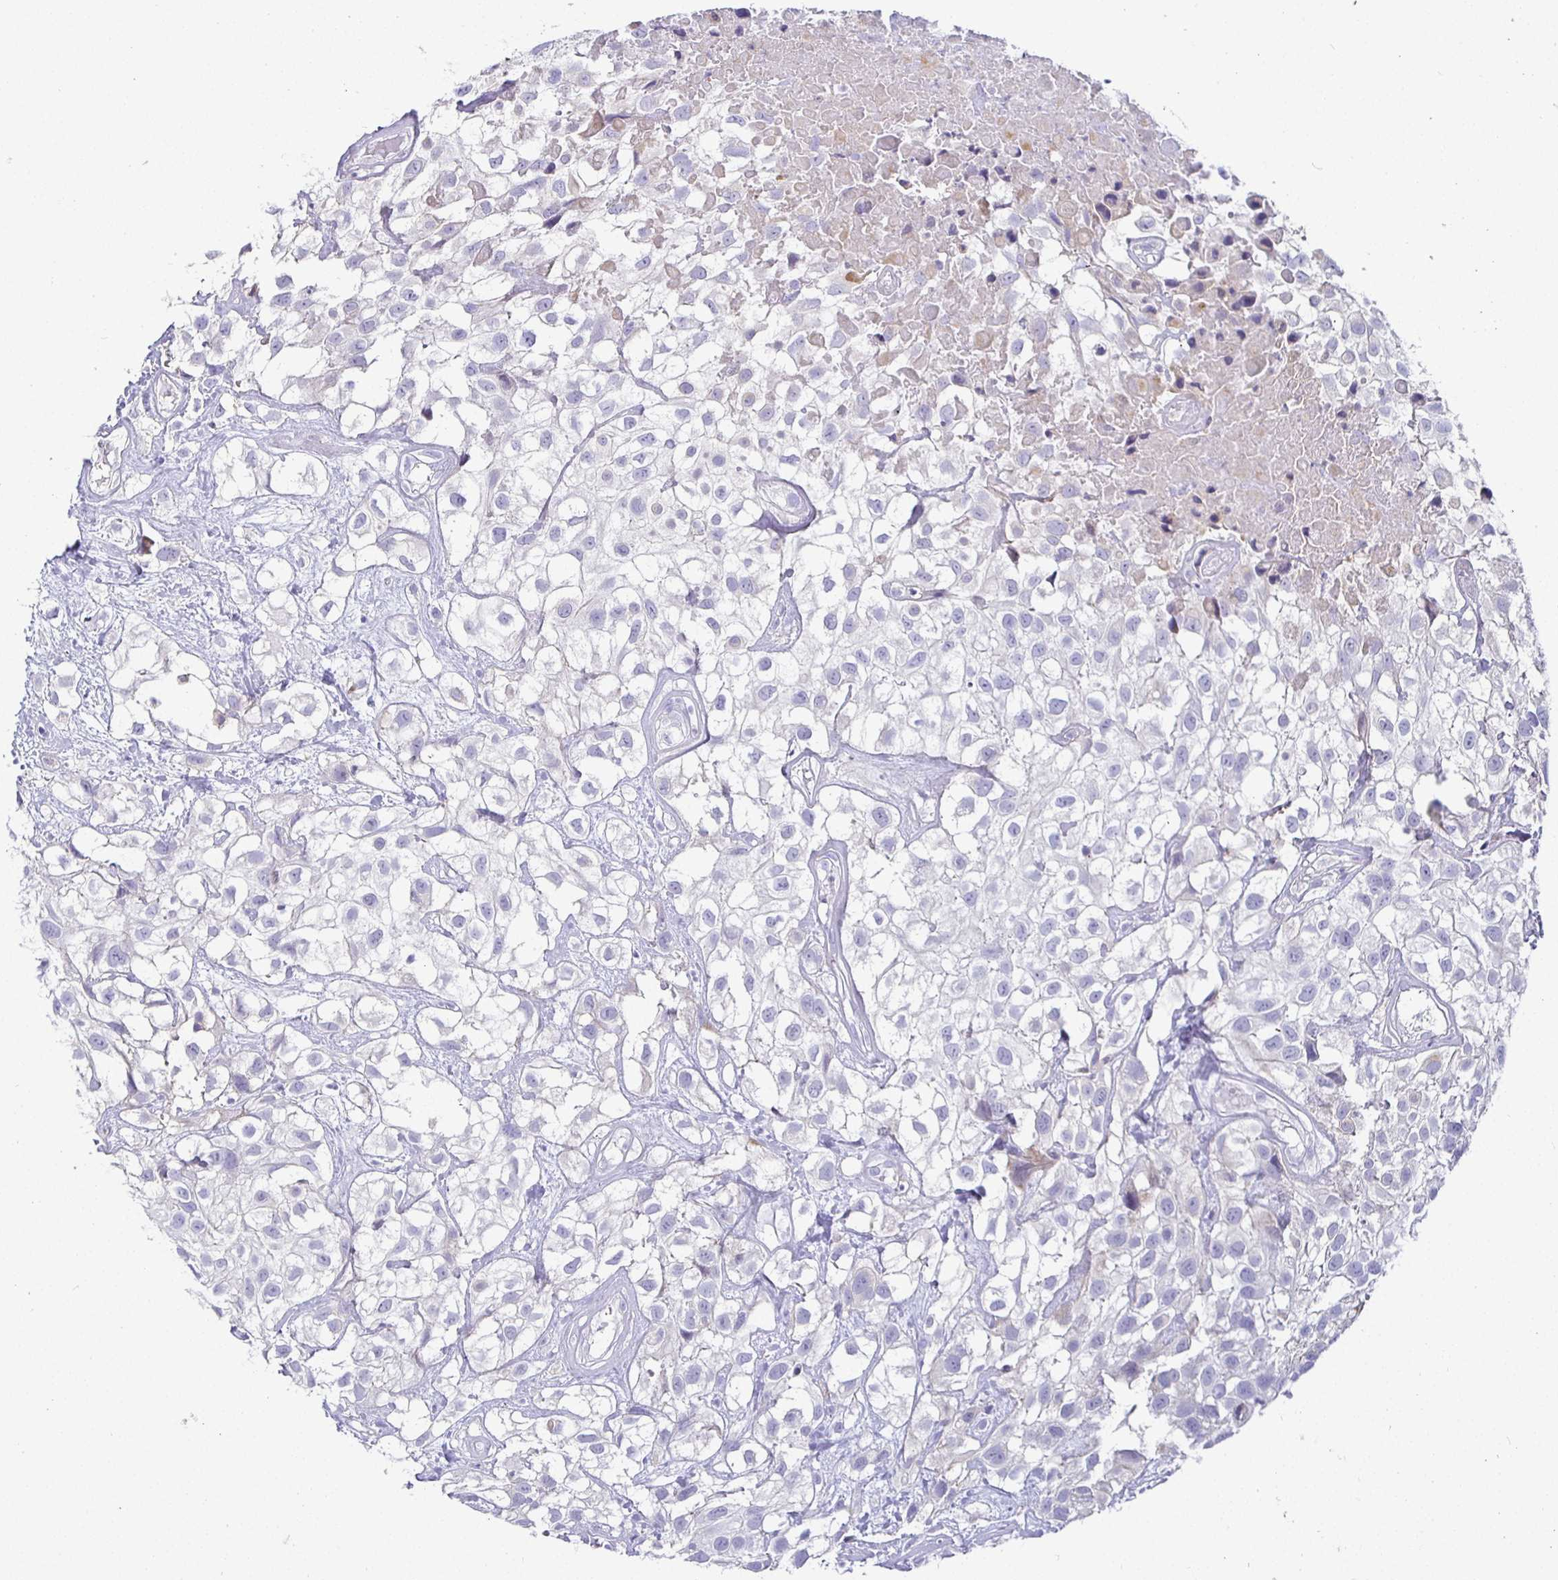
{"staining": {"intensity": "negative", "quantity": "none", "location": "none"}, "tissue": "urothelial cancer", "cell_type": "Tumor cells", "image_type": "cancer", "snomed": [{"axis": "morphology", "description": "Urothelial carcinoma, High grade"}, {"axis": "topography", "description": "Urinary bladder"}], "caption": "DAB immunohistochemical staining of human high-grade urothelial carcinoma displays no significant positivity in tumor cells.", "gene": "SIRPA", "patient": {"sex": "male", "age": 56}}